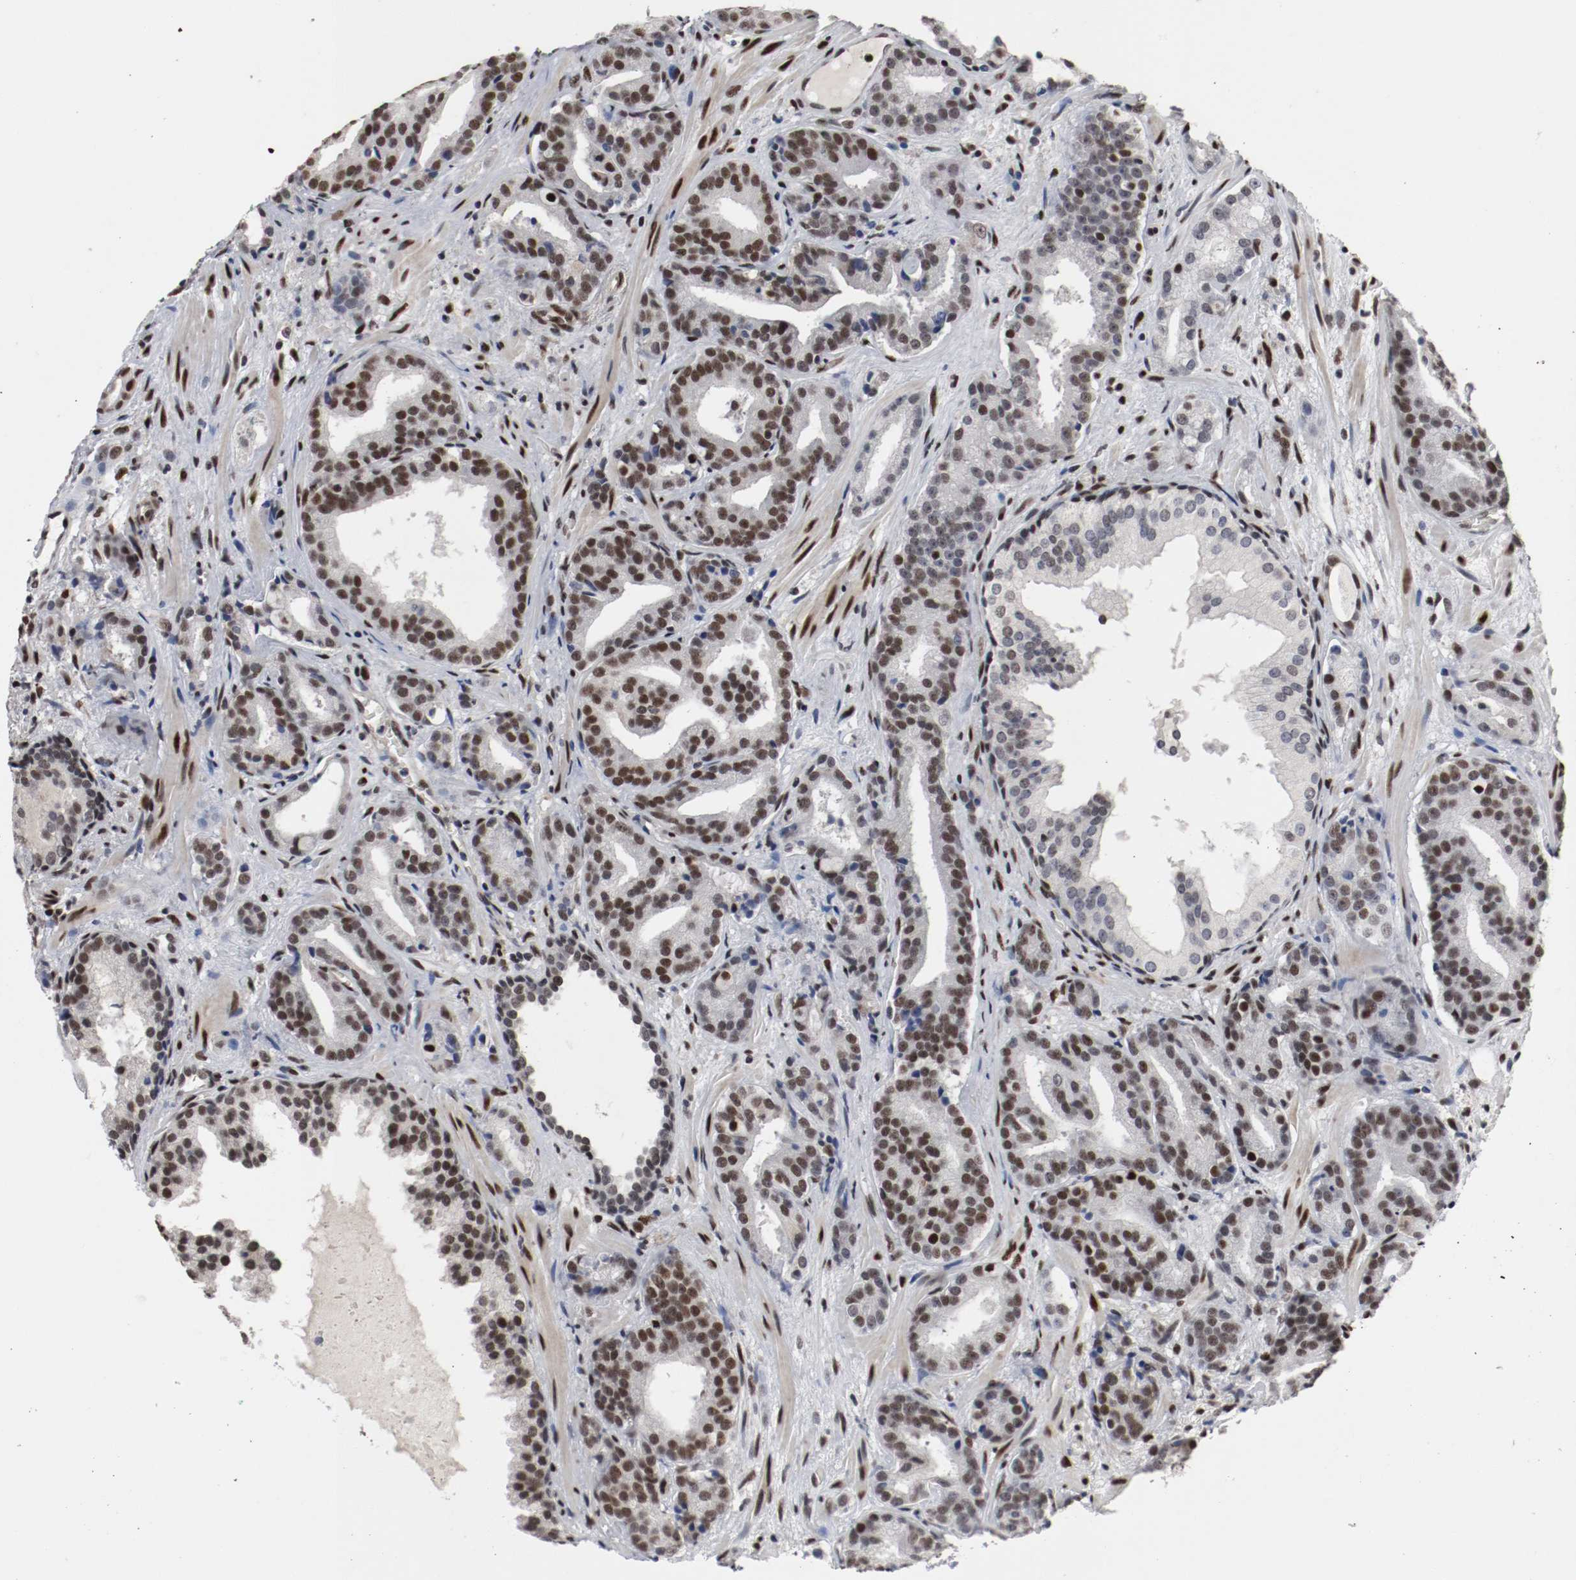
{"staining": {"intensity": "strong", "quantity": ">75%", "location": "nuclear"}, "tissue": "prostate cancer", "cell_type": "Tumor cells", "image_type": "cancer", "snomed": [{"axis": "morphology", "description": "Adenocarcinoma, Low grade"}, {"axis": "topography", "description": "Prostate"}], "caption": "Tumor cells demonstrate high levels of strong nuclear positivity in approximately >75% of cells in human prostate low-grade adenocarcinoma.", "gene": "MEF2D", "patient": {"sex": "male", "age": 63}}